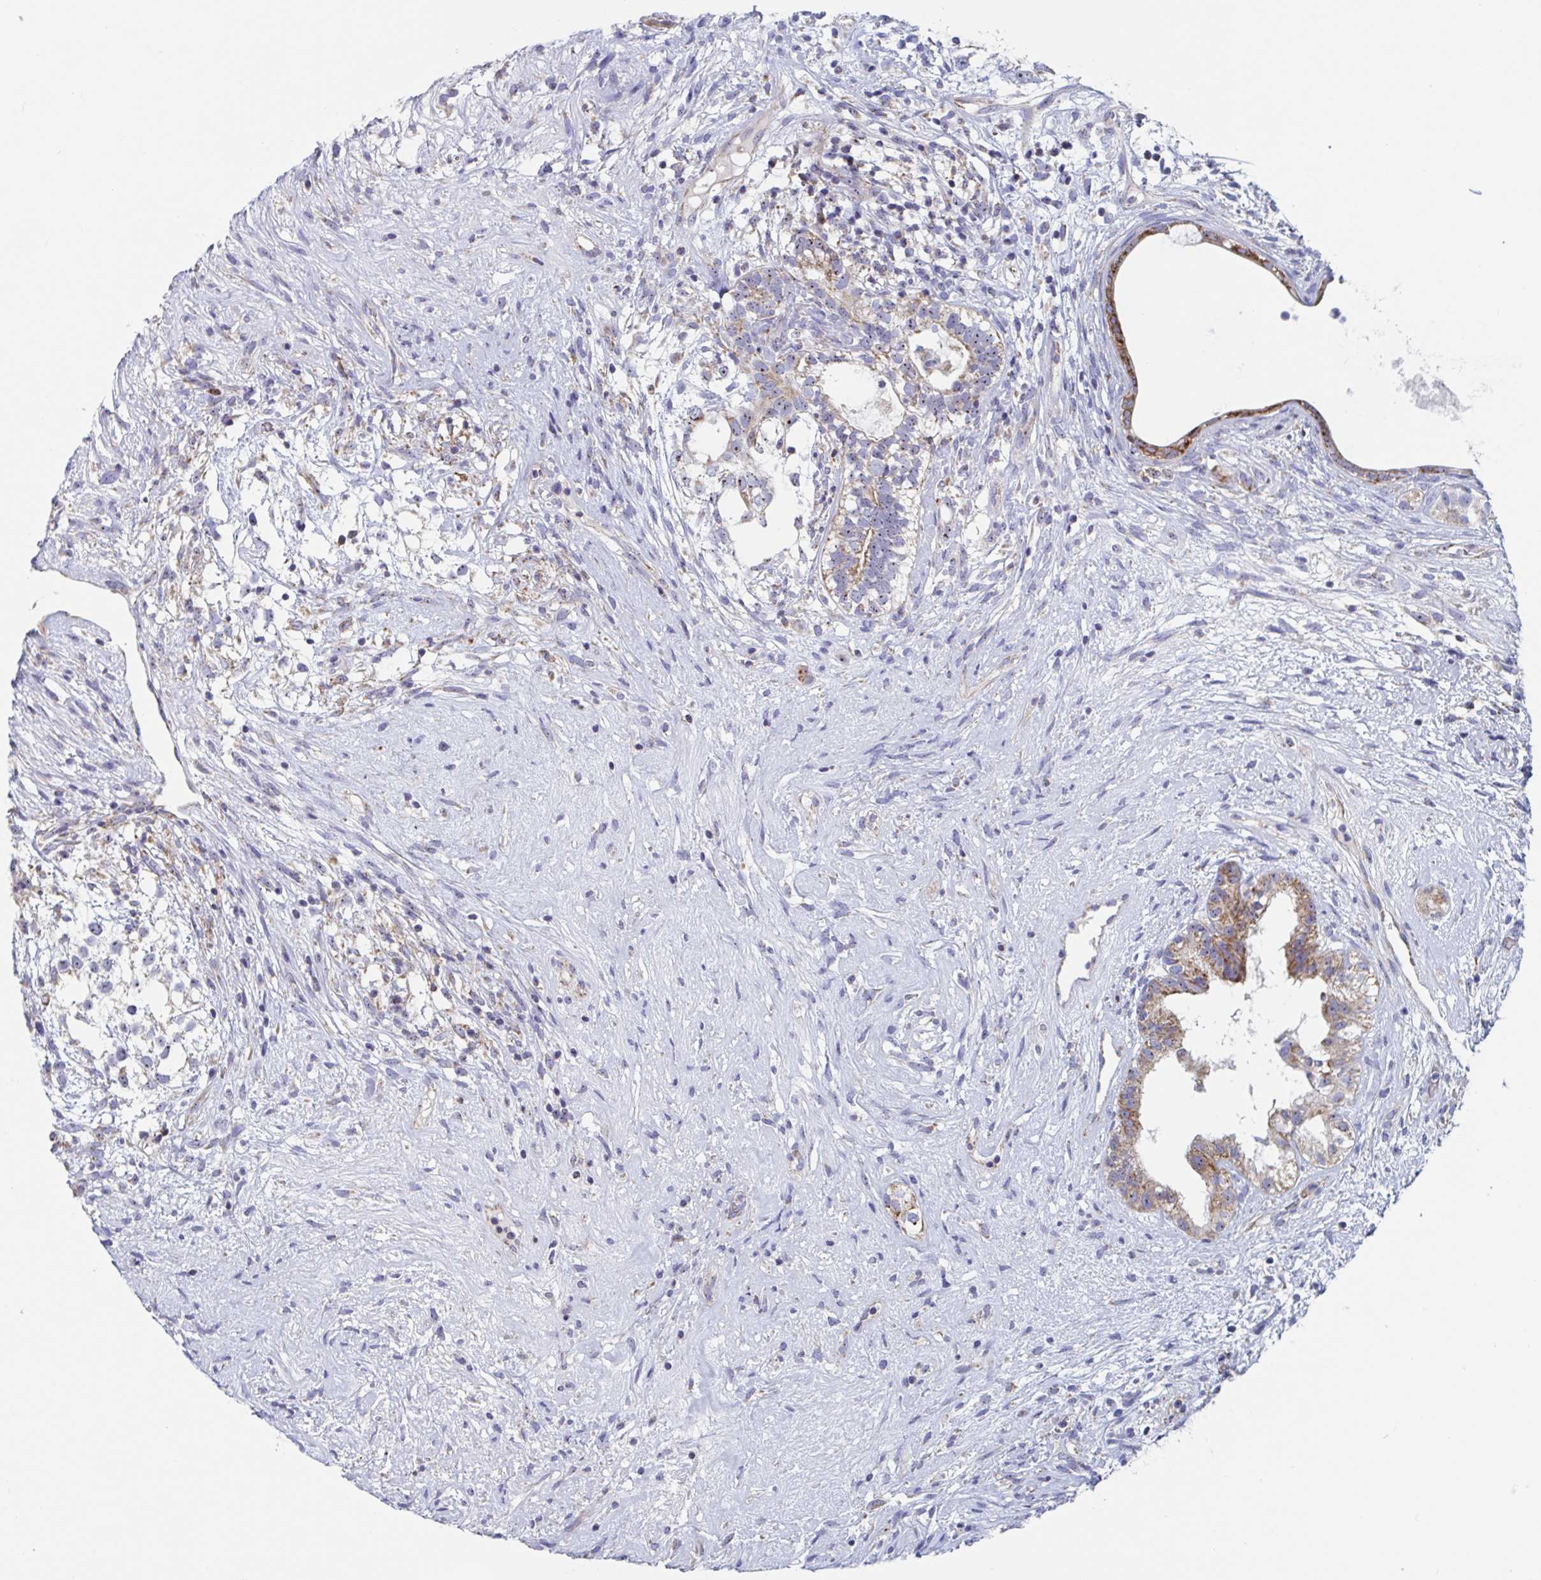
{"staining": {"intensity": "moderate", "quantity": "25%-75%", "location": "cytoplasmic/membranous,nuclear"}, "tissue": "testis cancer", "cell_type": "Tumor cells", "image_type": "cancer", "snomed": [{"axis": "morphology", "description": "Seminoma, NOS"}, {"axis": "morphology", "description": "Carcinoma, Embryonal, NOS"}, {"axis": "topography", "description": "Testis"}], "caption": "The photomicrograph exhibits staining of seminoma (testis), revealing moderate cytoplasmic/membranous and nuclear protein expression (brown color) within tumor cells.", "gene": "MRPL53", "patient": {"sex": "male", "age": 41}}